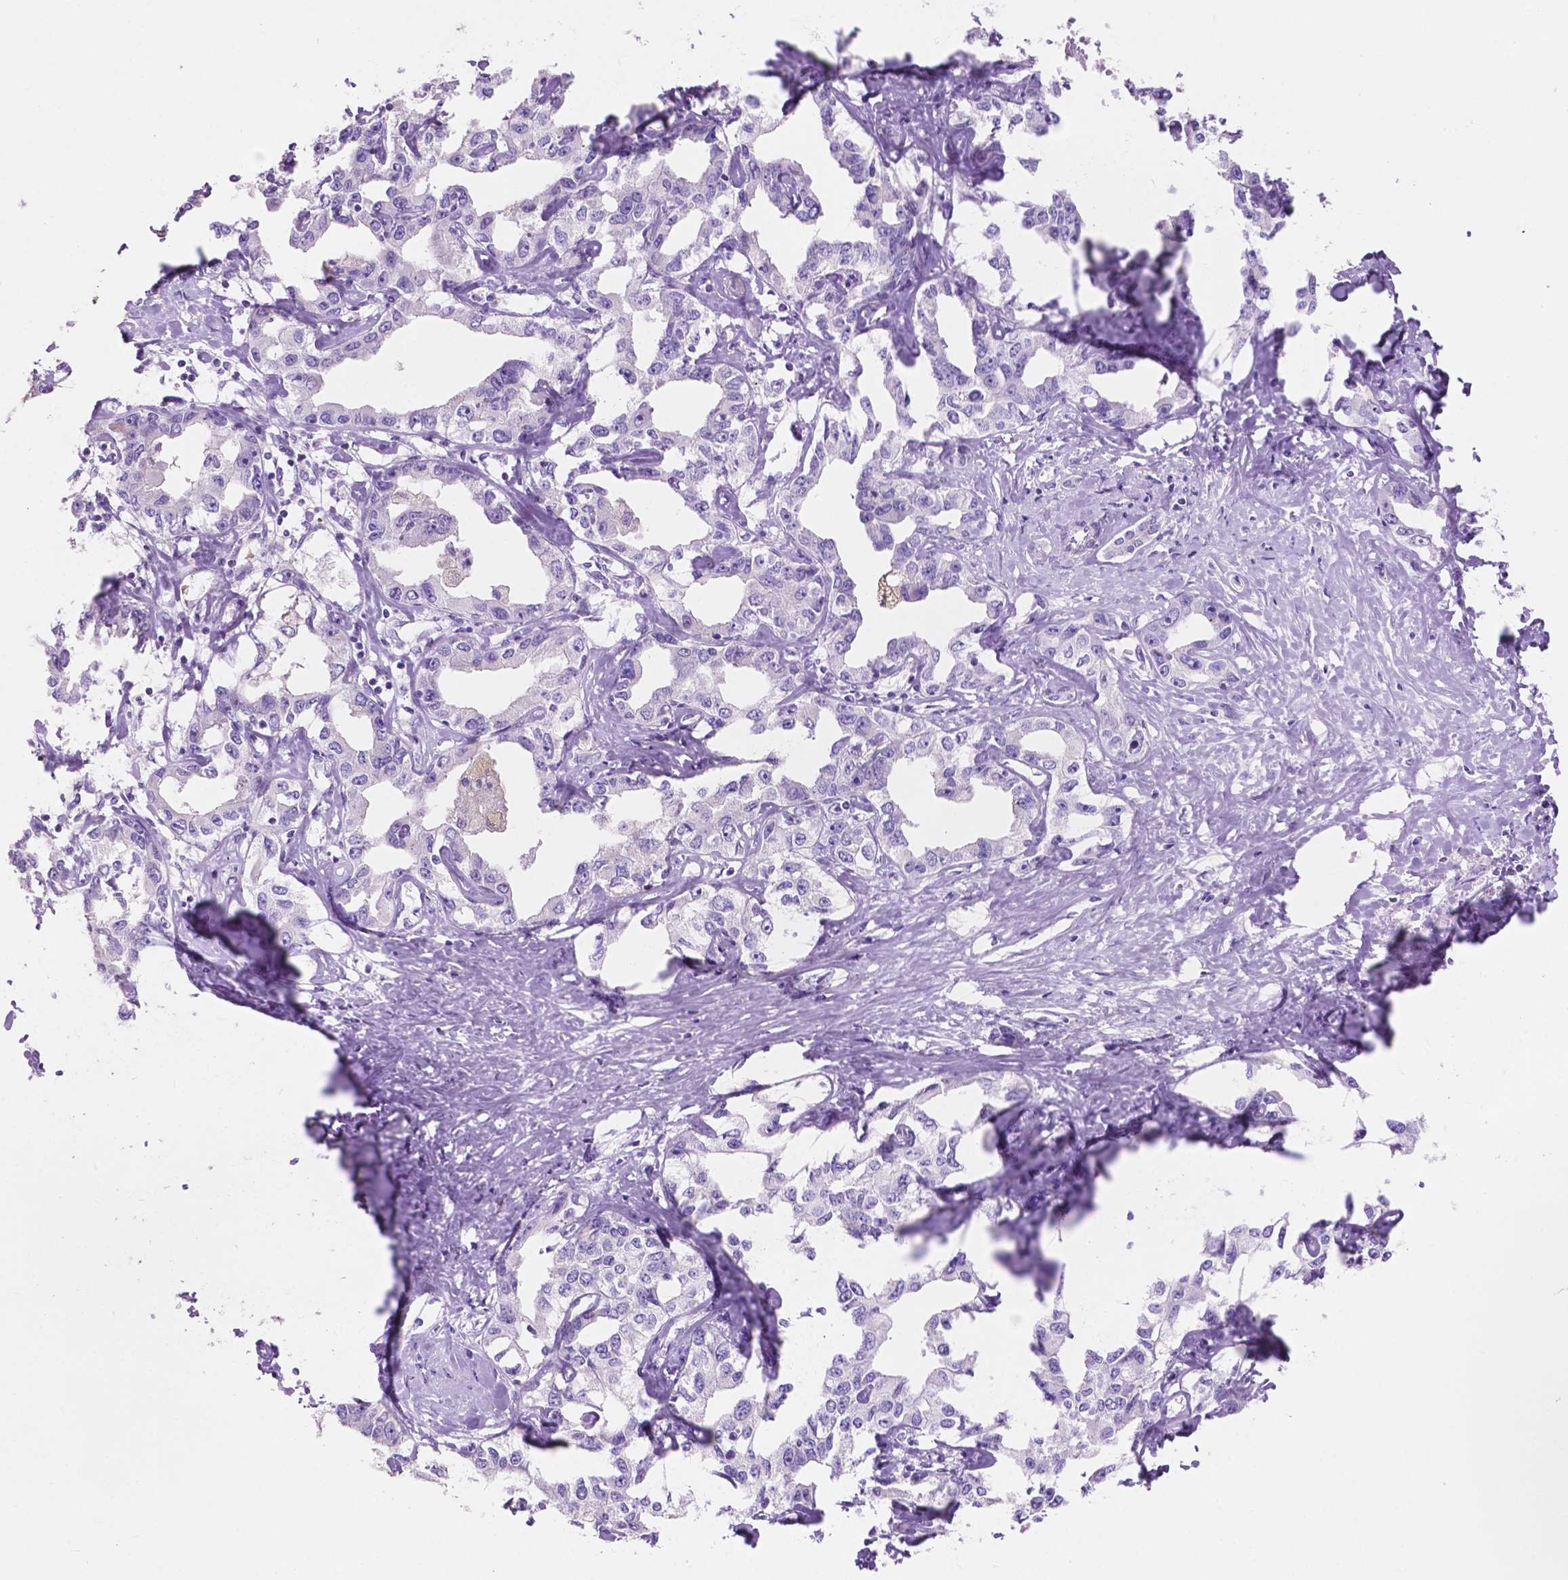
{"staining": {"intensity": "negative", "quantity": "none", "location": "none"}, "tissue": "liver cancer", "cell_type": "Tumor cells", "image_type": "cancer", "snomed": [{"axis": "morphology", "description": "Cholangiocarcinoma"}, {"axis": "topography", "description": "Liver"}], "caption": "Immunohistochemistry micrograph of human liver cholangiocarcinoma stained for a protein (brown), which exhibits no expression in tumor cells.", "gene": "CLDN17", "patient": {"sex": "male", "age": 59}}